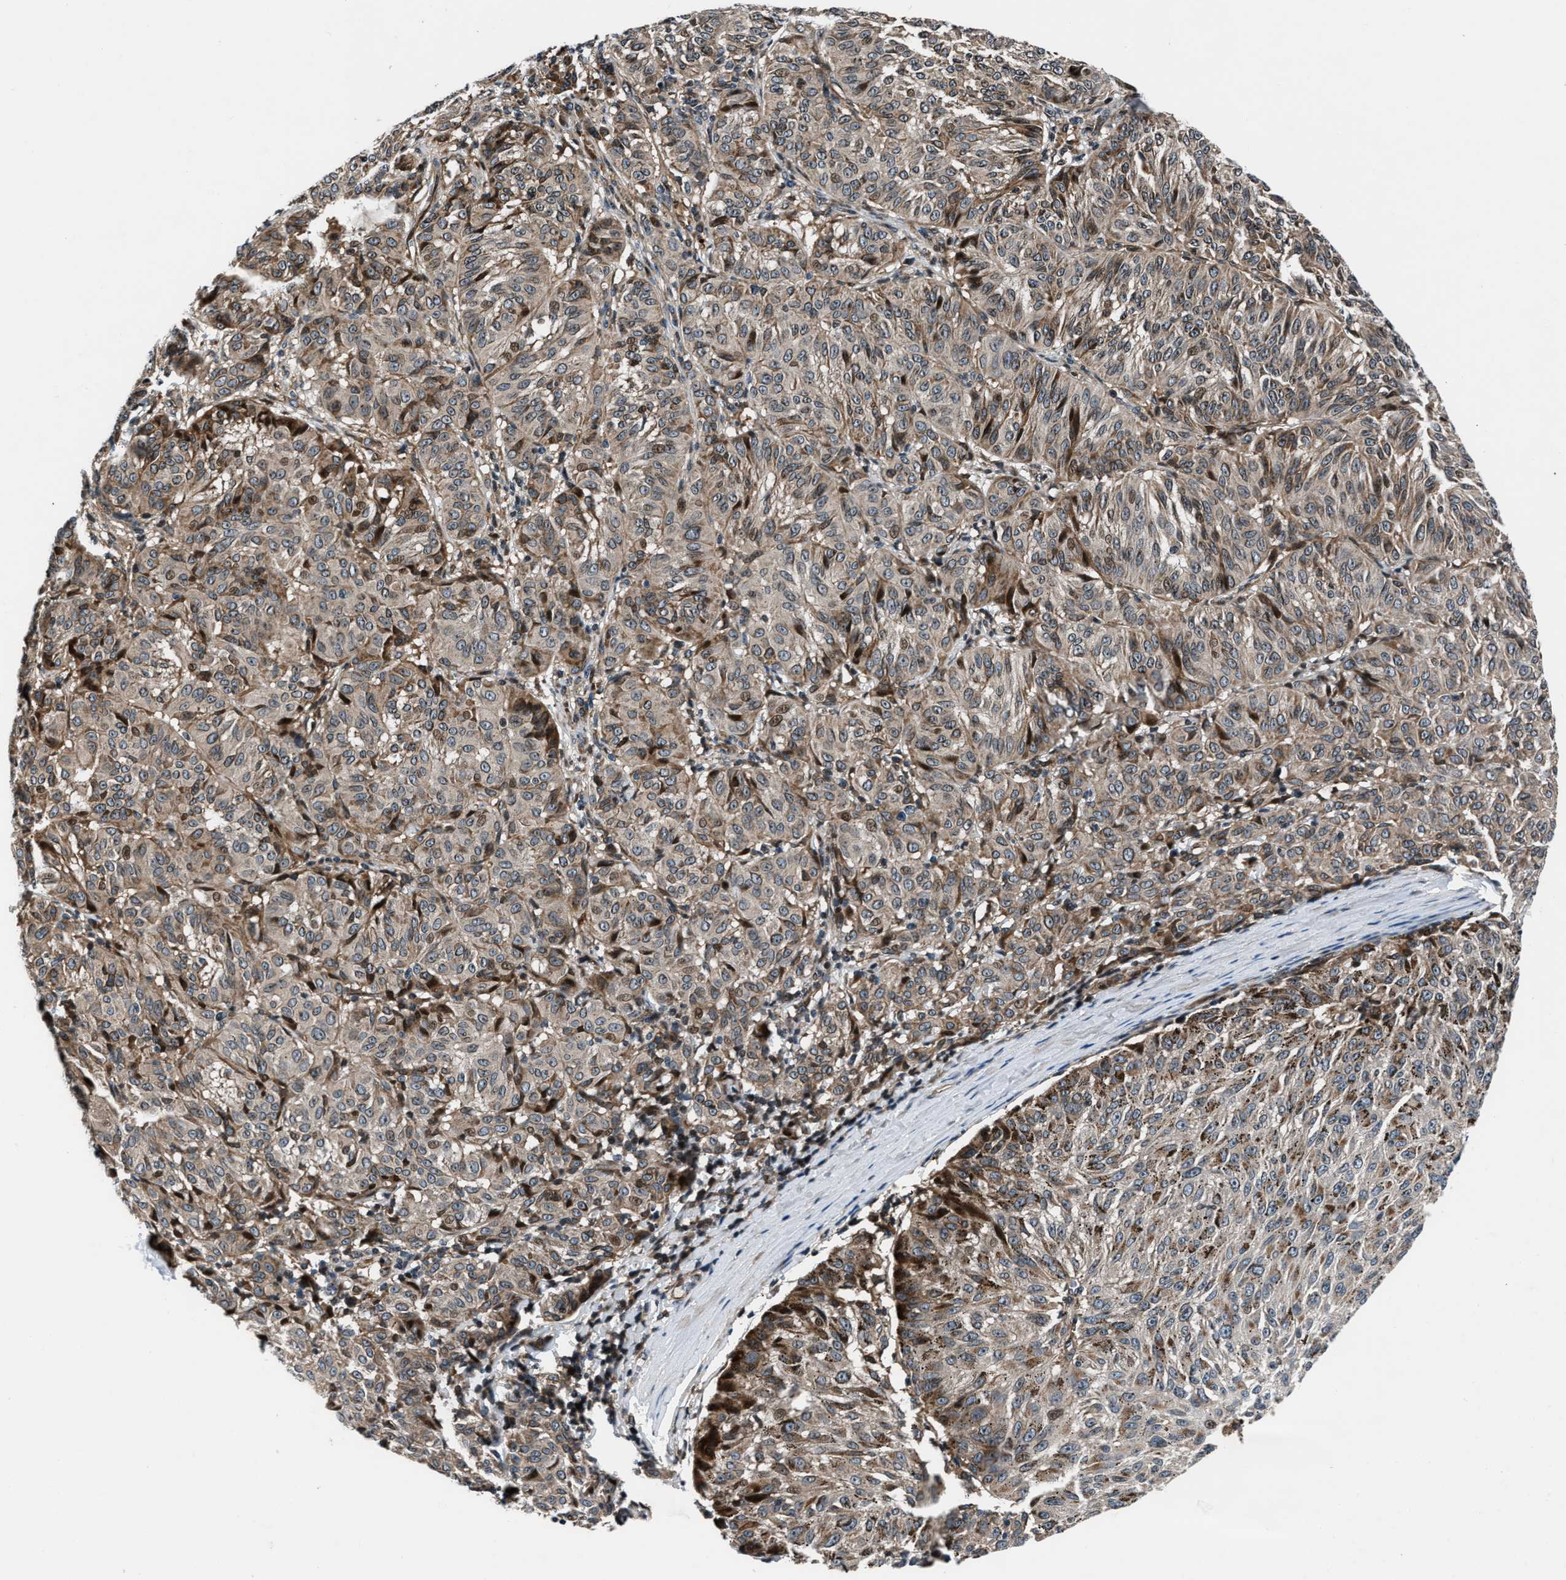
{"staining": {"intensity": "weak", "quantity": ">75%", "location": "cytoplasmic/membranous"}, "tissue": "melanoma", "cell_type": "Tumor cells", "image_type": "cancer", "snomed": [{"axis": "morphology", "description": "Malignant melanoma, NOS"}, {"axis": "topography", "description": "Skin"}], "caption": "This is an image of IHC staining of melanoma, which shows weak positivity in the cytoplasmic/membranous of tumor cells.", "gene": "DYNC2I1", "patient": {"sex": "female", "age": 72}}